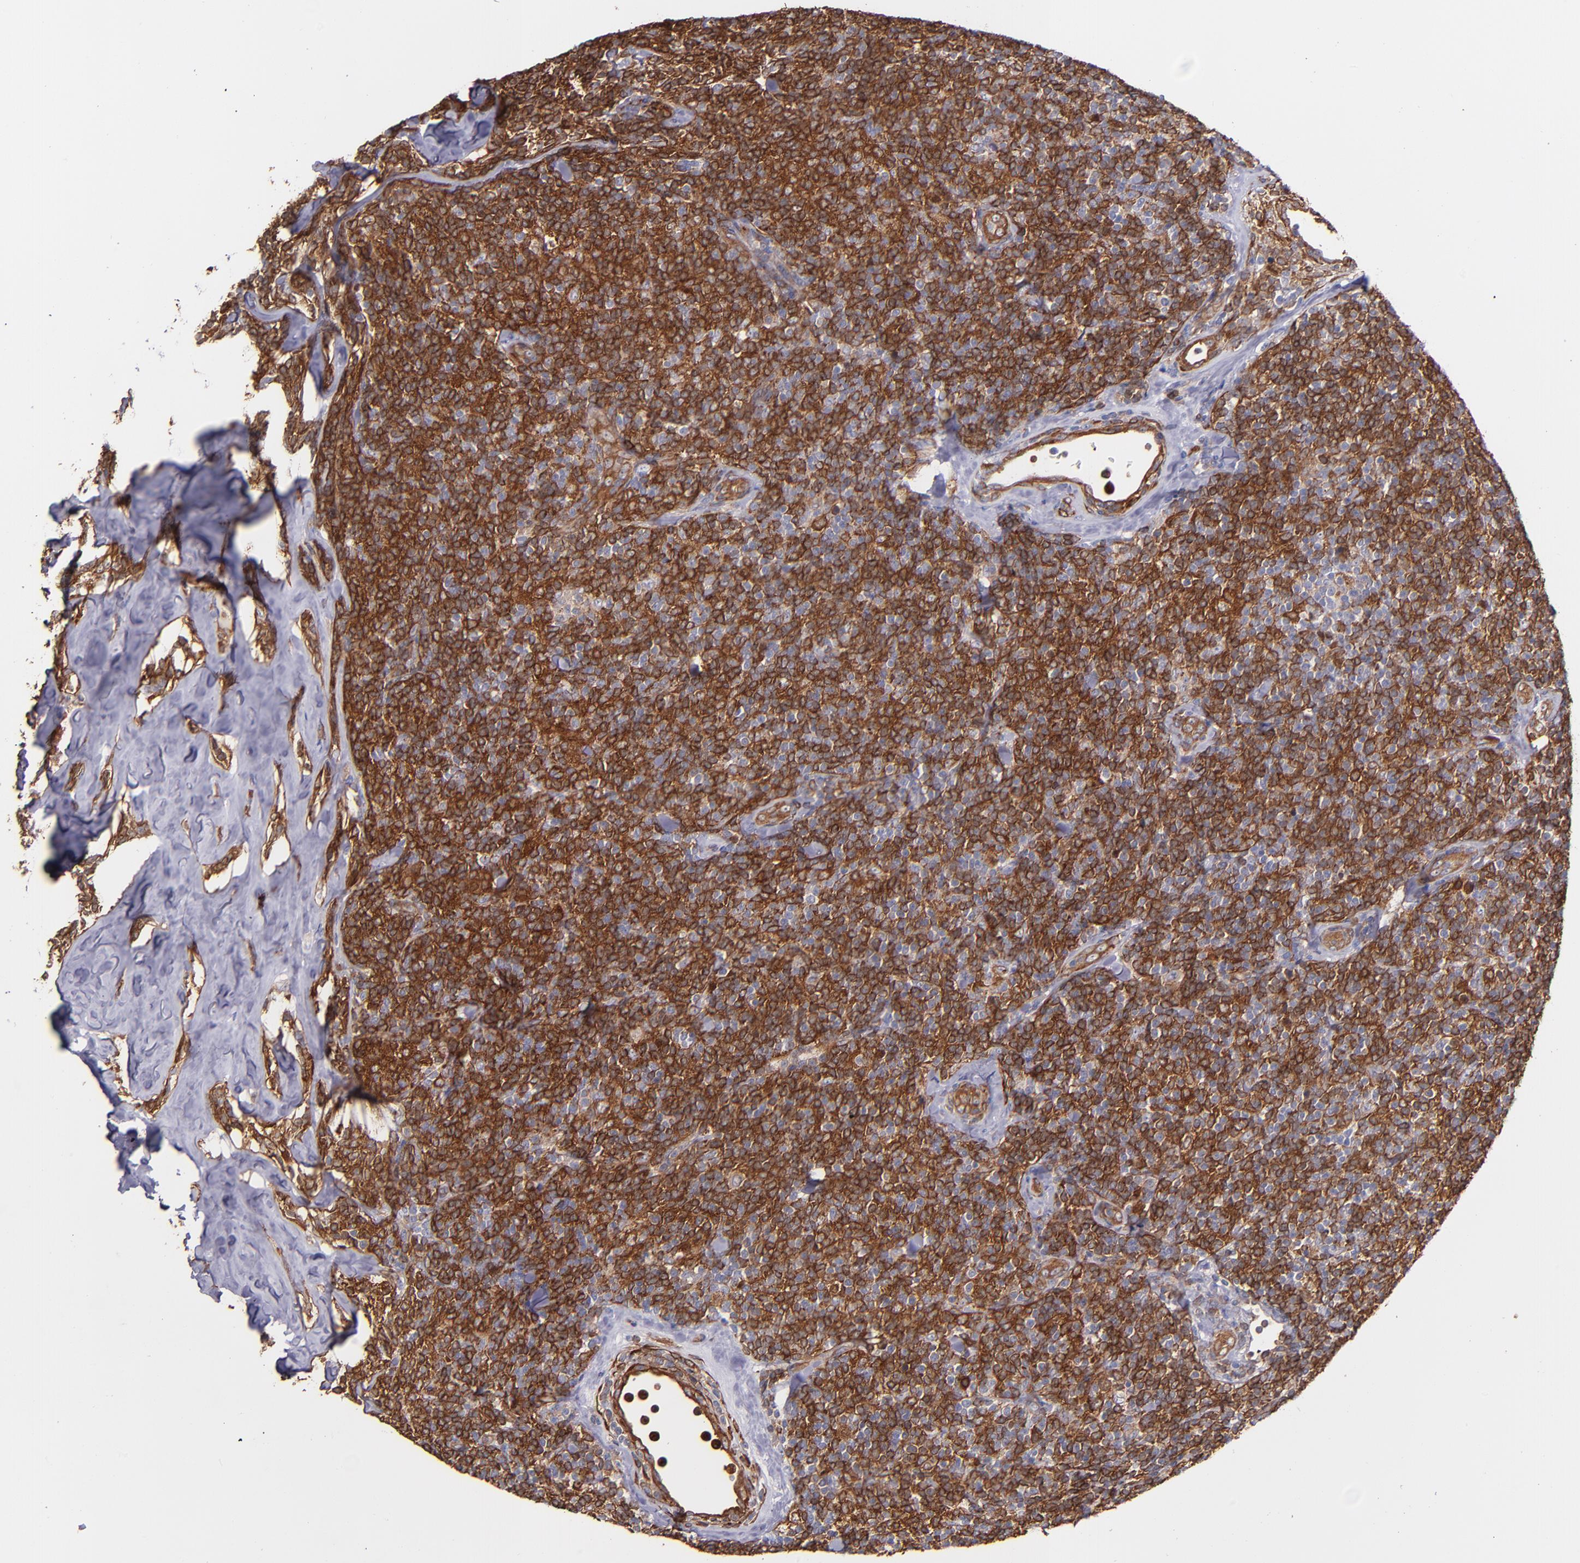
{"staining": {"intensity": "strong", "quantity": ">75%", "location": "cytoplasmic/membranous"}, "tissue": "lymphoma", "cell_type": "Tumor cells", "image_type": "cancer", "snomed": [{"axis": "morphology", "description": "Malignant lymphoma, non-Hodgkin's type, Low grade"}, {"axis": "topography", "description": "Lymph node"}], "caption": "Brown immunohistochemical staining in human lymphoma displays strong cytoplasmic/membranous staining in approximately >75% of tumor cells.", "gene": "VCL", "patient": {"sex": "female", "age": 56}}